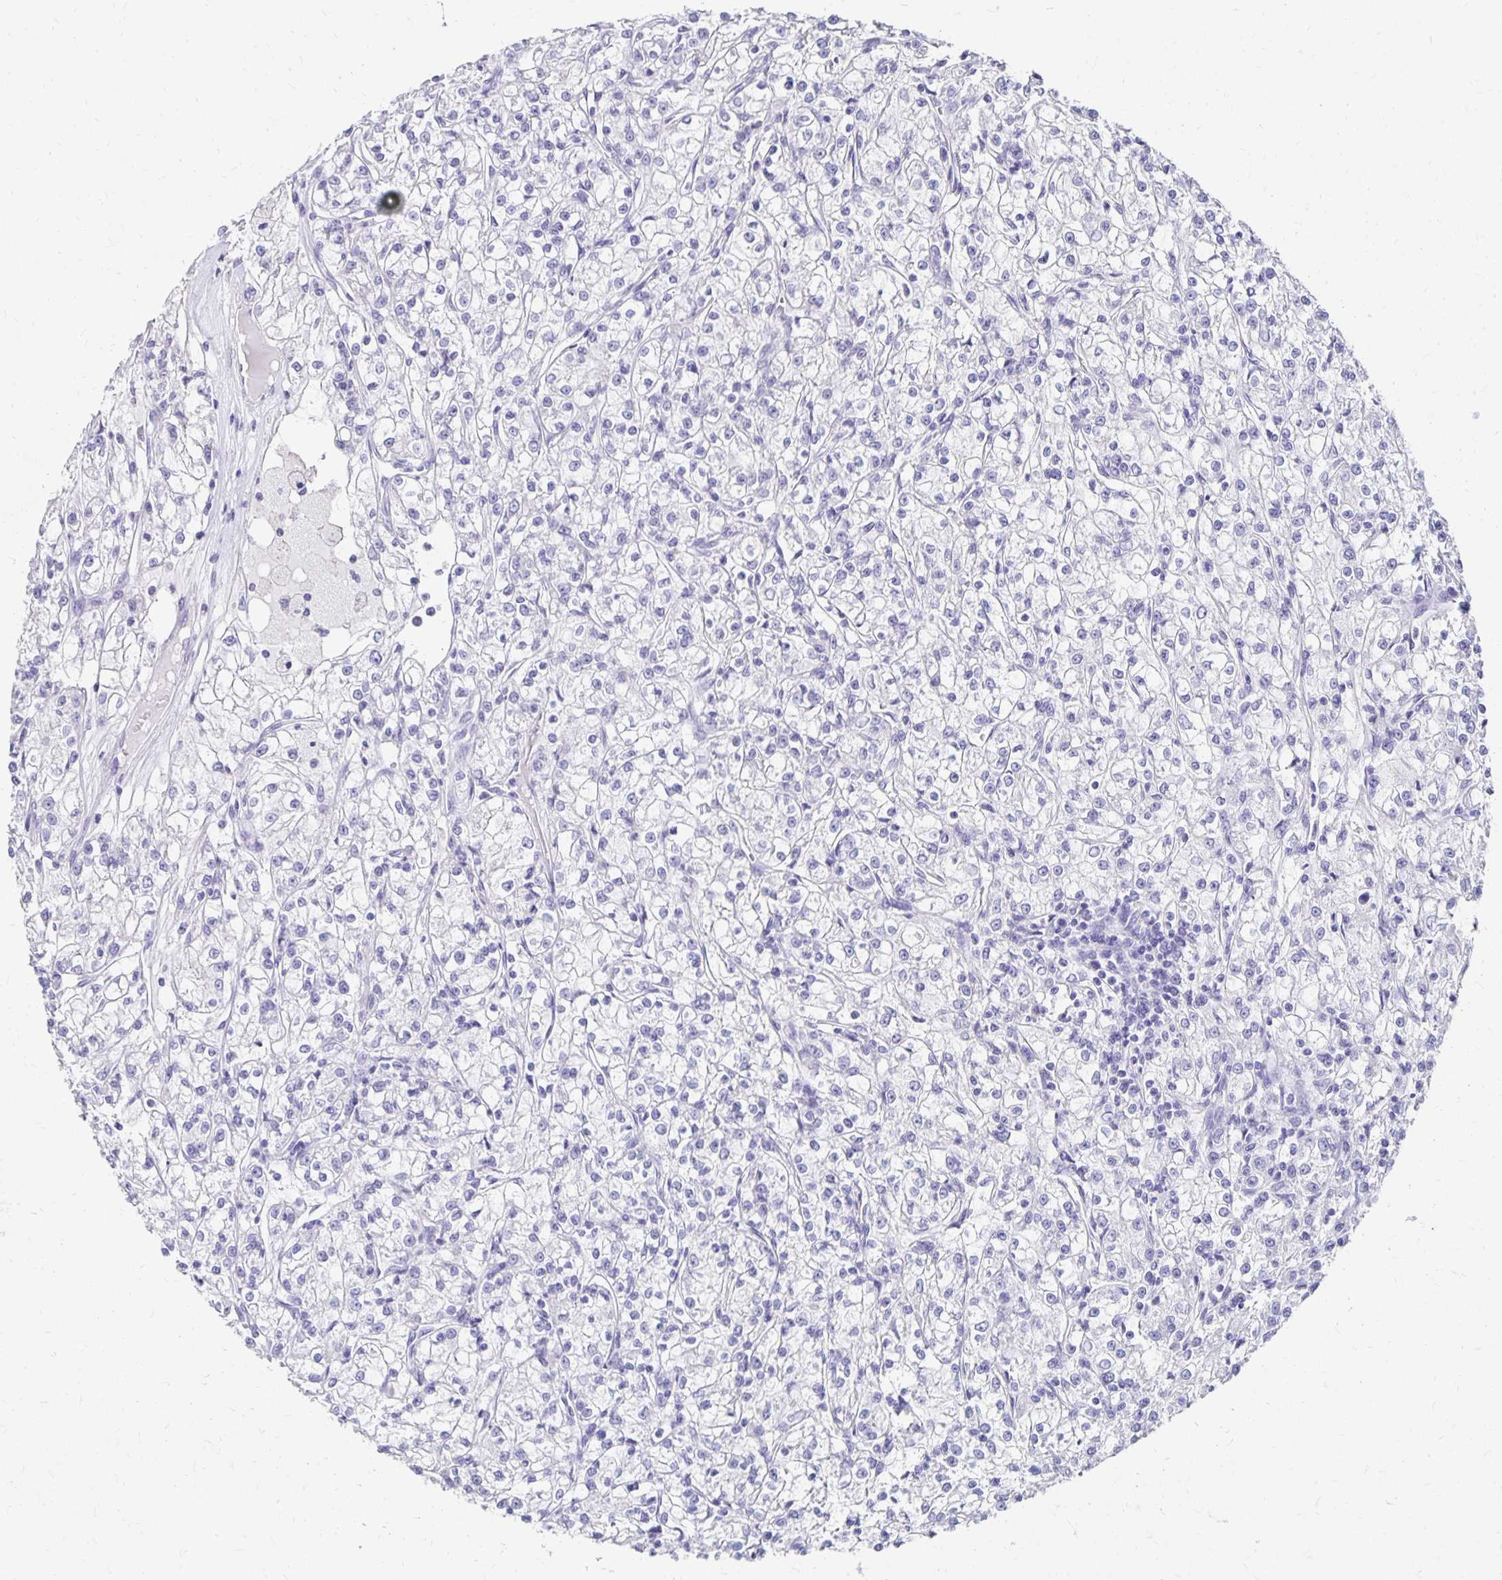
{"staining": {"intensity": "negative", "quantity": "none", "location": "none"}, "tissue": "renal cancer", "cell_type": "Tumor cells", "image_type": "cancer", "snomed": [{"axis": "morphology", "description": "Adenocarcinoma, NOS"}, {"axis": "topography", "description": "Kidney"}], "caption": "This is a micrograph of immunohistochemistry staining of renal cancer, which shows no expression in tumor cells.", "gene": "DYNLT4", "patient": {"sex": "female", "age": 59}}